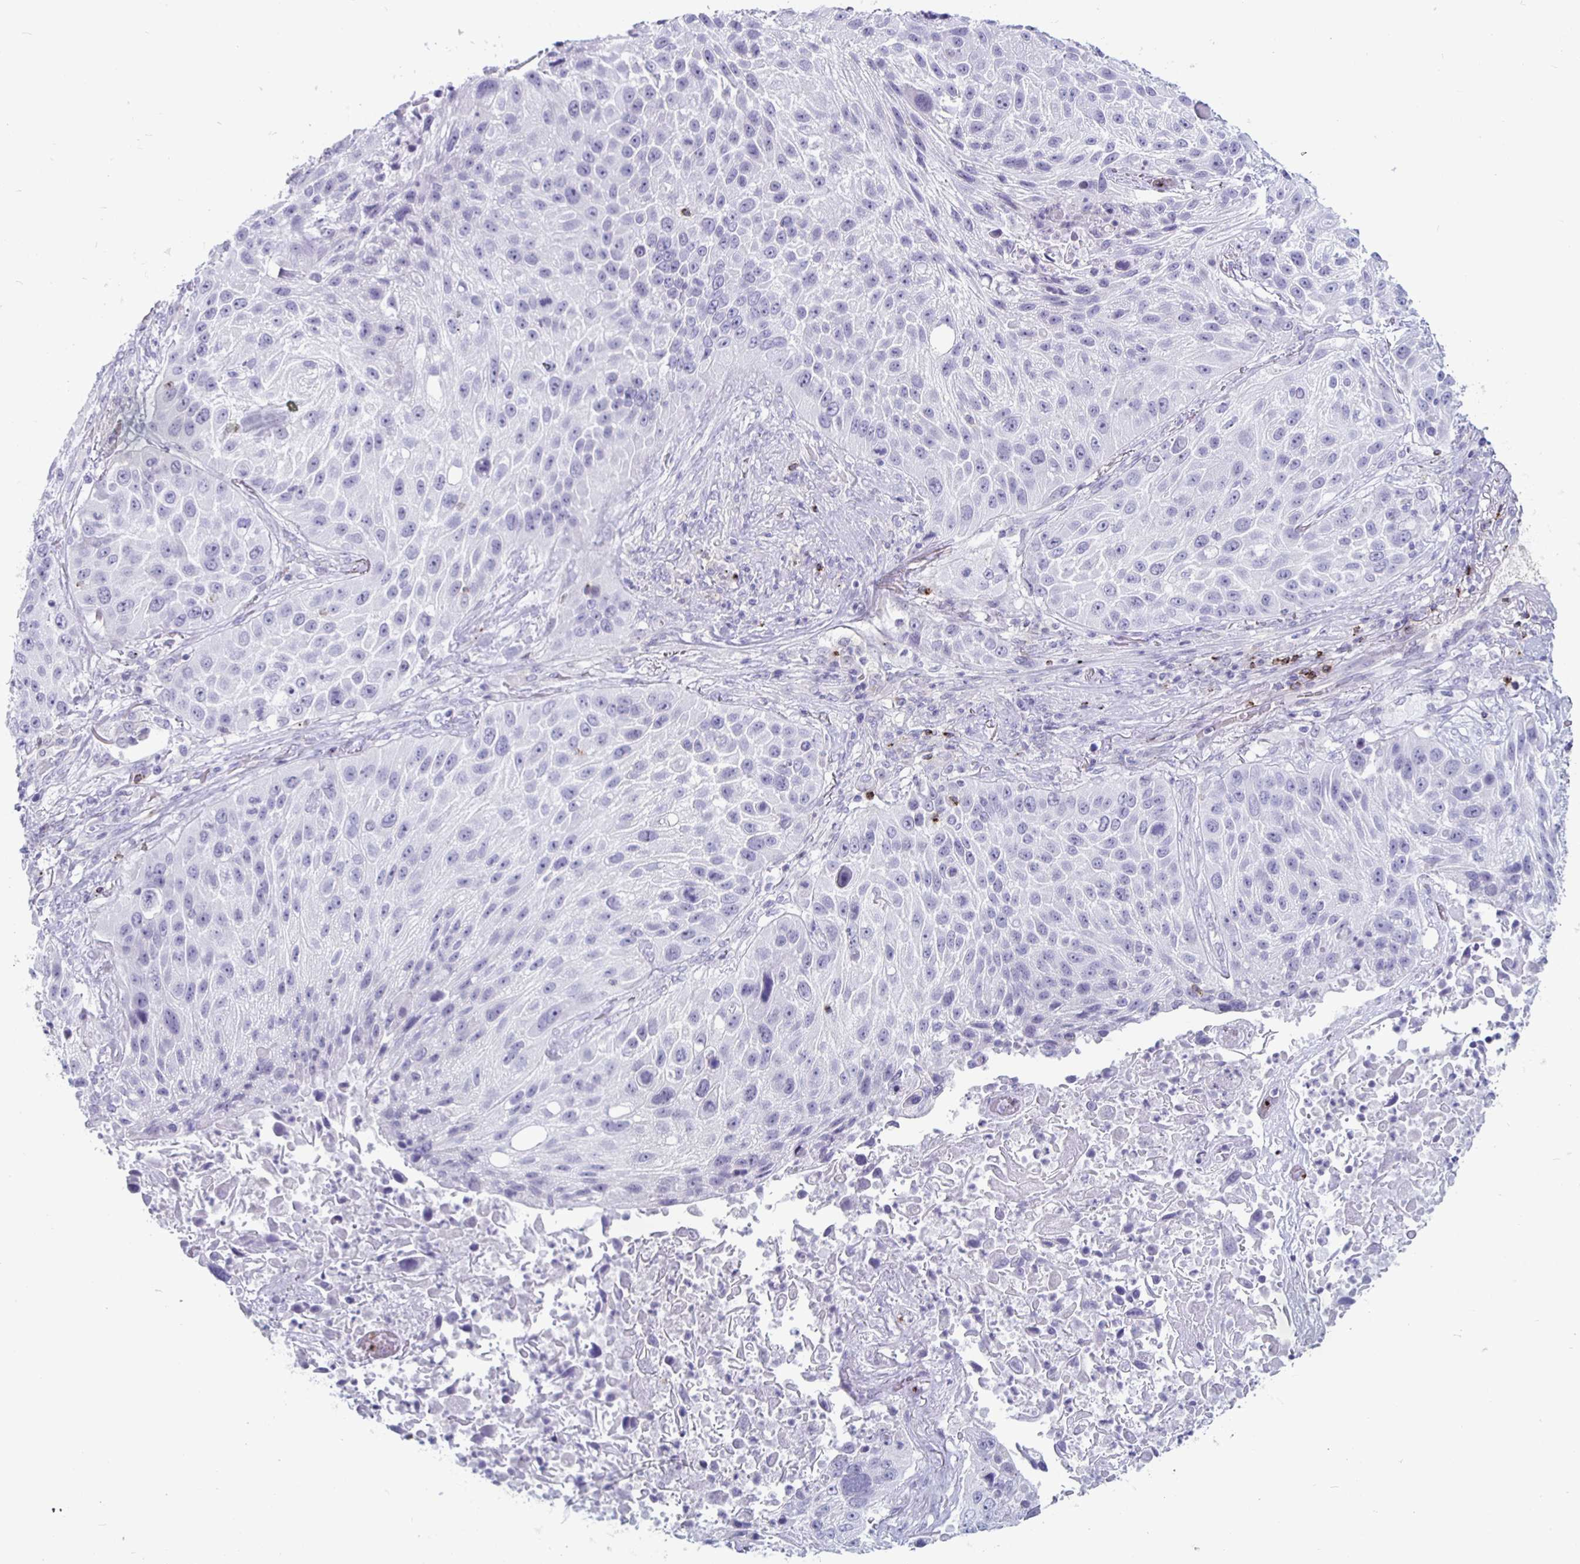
{"staining": {"intensity": "negative", "quantity": "none", "location": "none"}, "tissue": "lung cancer", "cell_type": "Tumor cells", "image_type": "cancer", "snomed": [{"axis": "morphology", "description": "Normal morphology"}, {"axis": "morphology", "description": "Squamous cell carcinoma, NOS"}, {"axis": "topography", "description": "Lymph node"}, {"axis": "topography", "description": "Lung"}], "caption": "Lung squamous cell carcinoma was stained to show a protein in brown. There is no significant expression in tumor cells.", "gene": "GZMK", "patient": {"sex": "male", "age": 67}}